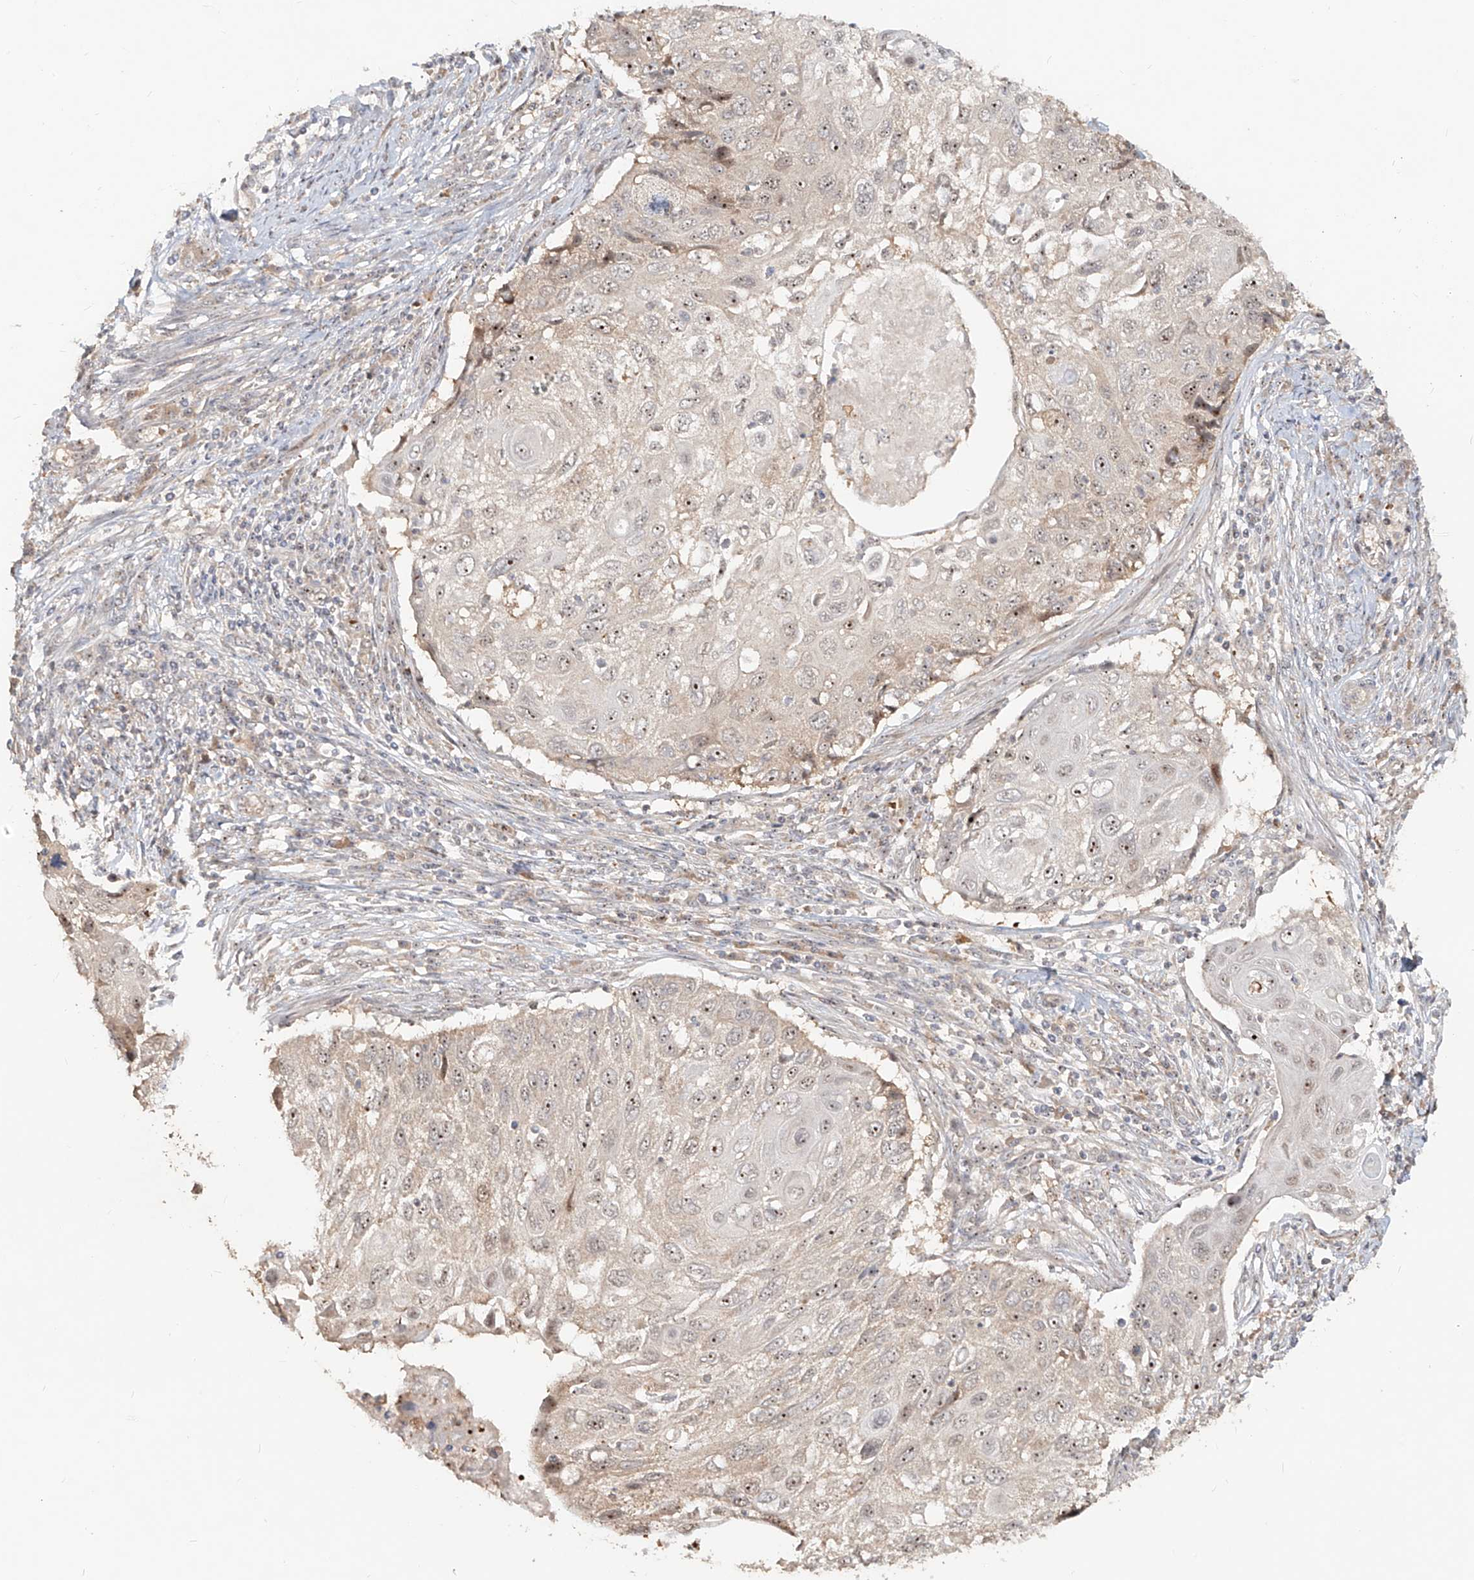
{"staining": {"intensity": "weak", "quantity": "<25%", "location": "cytoplasmic/membranous,nuclear"}, "tissue": "cervical cancer", "cell_type": "Tumor cells", "image_type": "cancer", "snomed": [{"axis": "morphology", "description": "Squamous cell carcinoma, NOS"}, {"axis": "topography", "description": "Cervix"}], "caption": "A high-resolution micrograph shows immunohistochemistry (IHC) staining of squamous cell carcinoma (cervical), which shows no significant positivity in tumor cells. (DAB (3,3'-diaminobenzidine) IHC, high magnification).", "gene": "BYSL", "patient": {"sex": "female", "age": 70}}